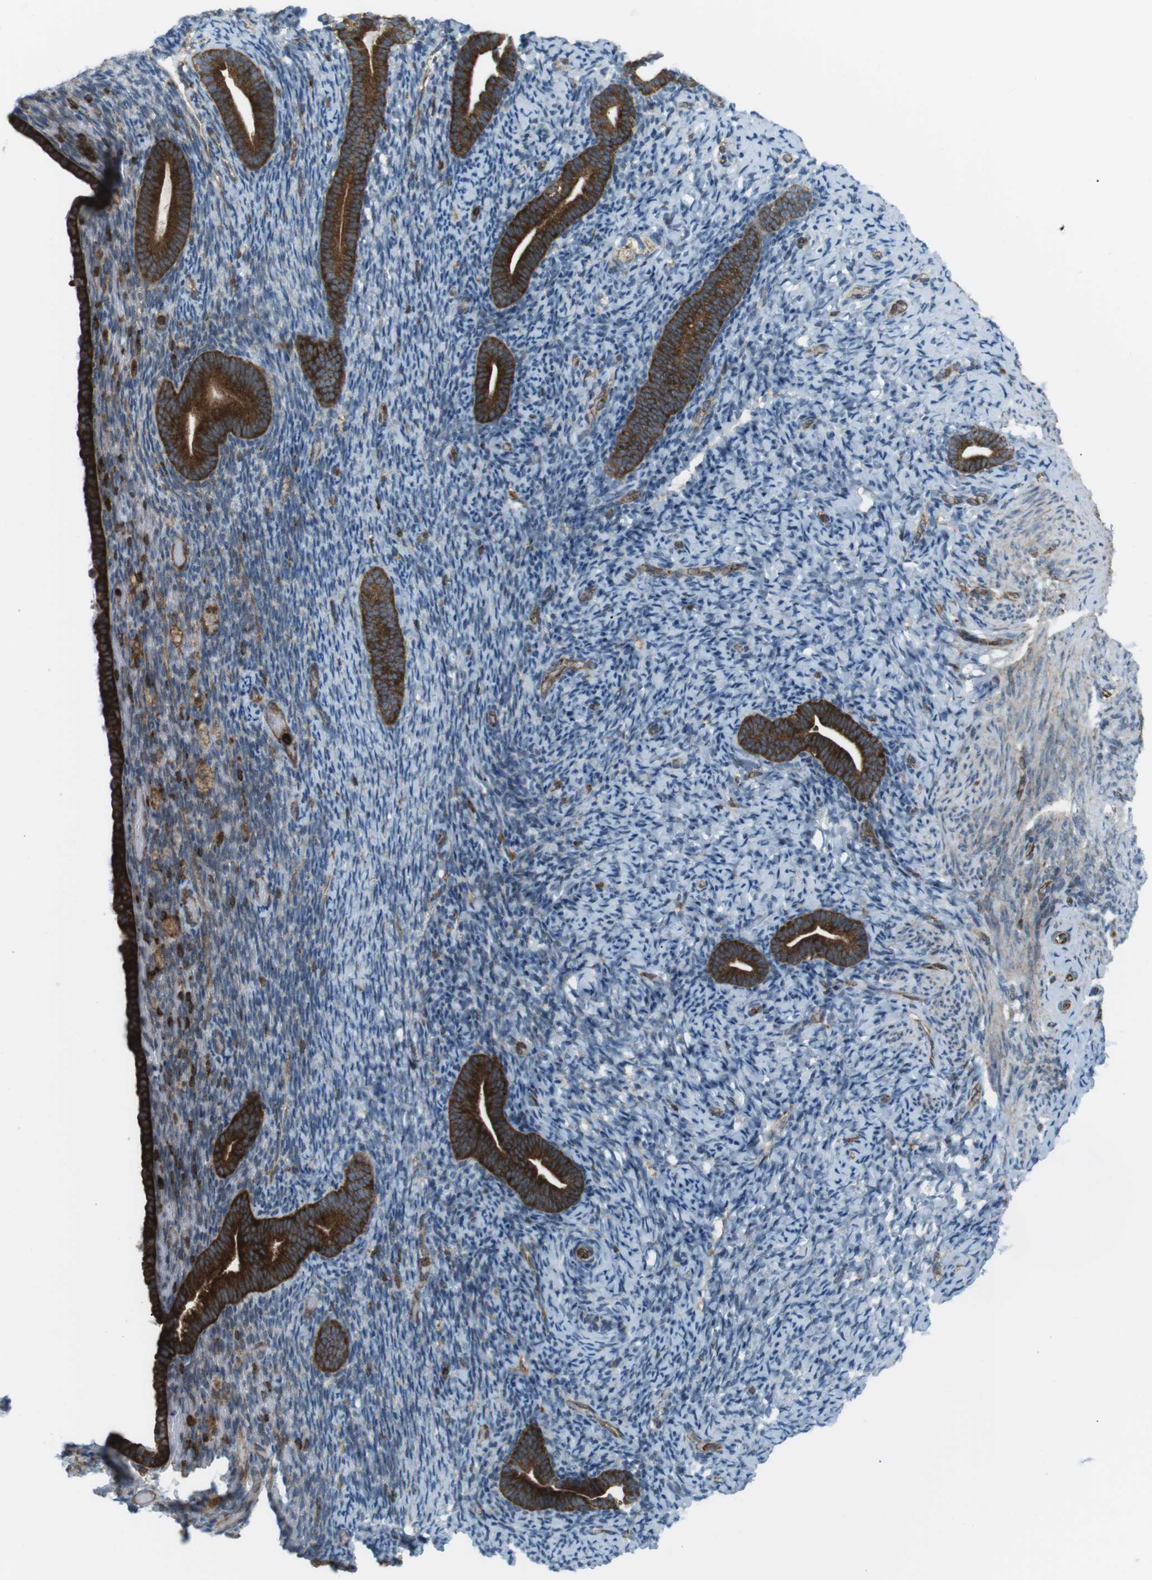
{"staining": {"intensity": "negative", "quantity": "none", "location": "none"}, "tissue": "endometrium", "cell_type": "Cells in endometrial stroma", "image_type": "normal", "snomed": [{"axis": "morphology", "description": "Normal tissue, NOS"}, {"axis": "topography", "description": "Endometrium"}], "caption": "Histopathology image shows no significant protein positivity in cells in endometrial stroma of benign endometrium. (DAB (3,3'-diaminobenzidine) immunohistochemistry, high magnification).", "gene": "FLII", "patient": {"sex": "female", "age": 51}}